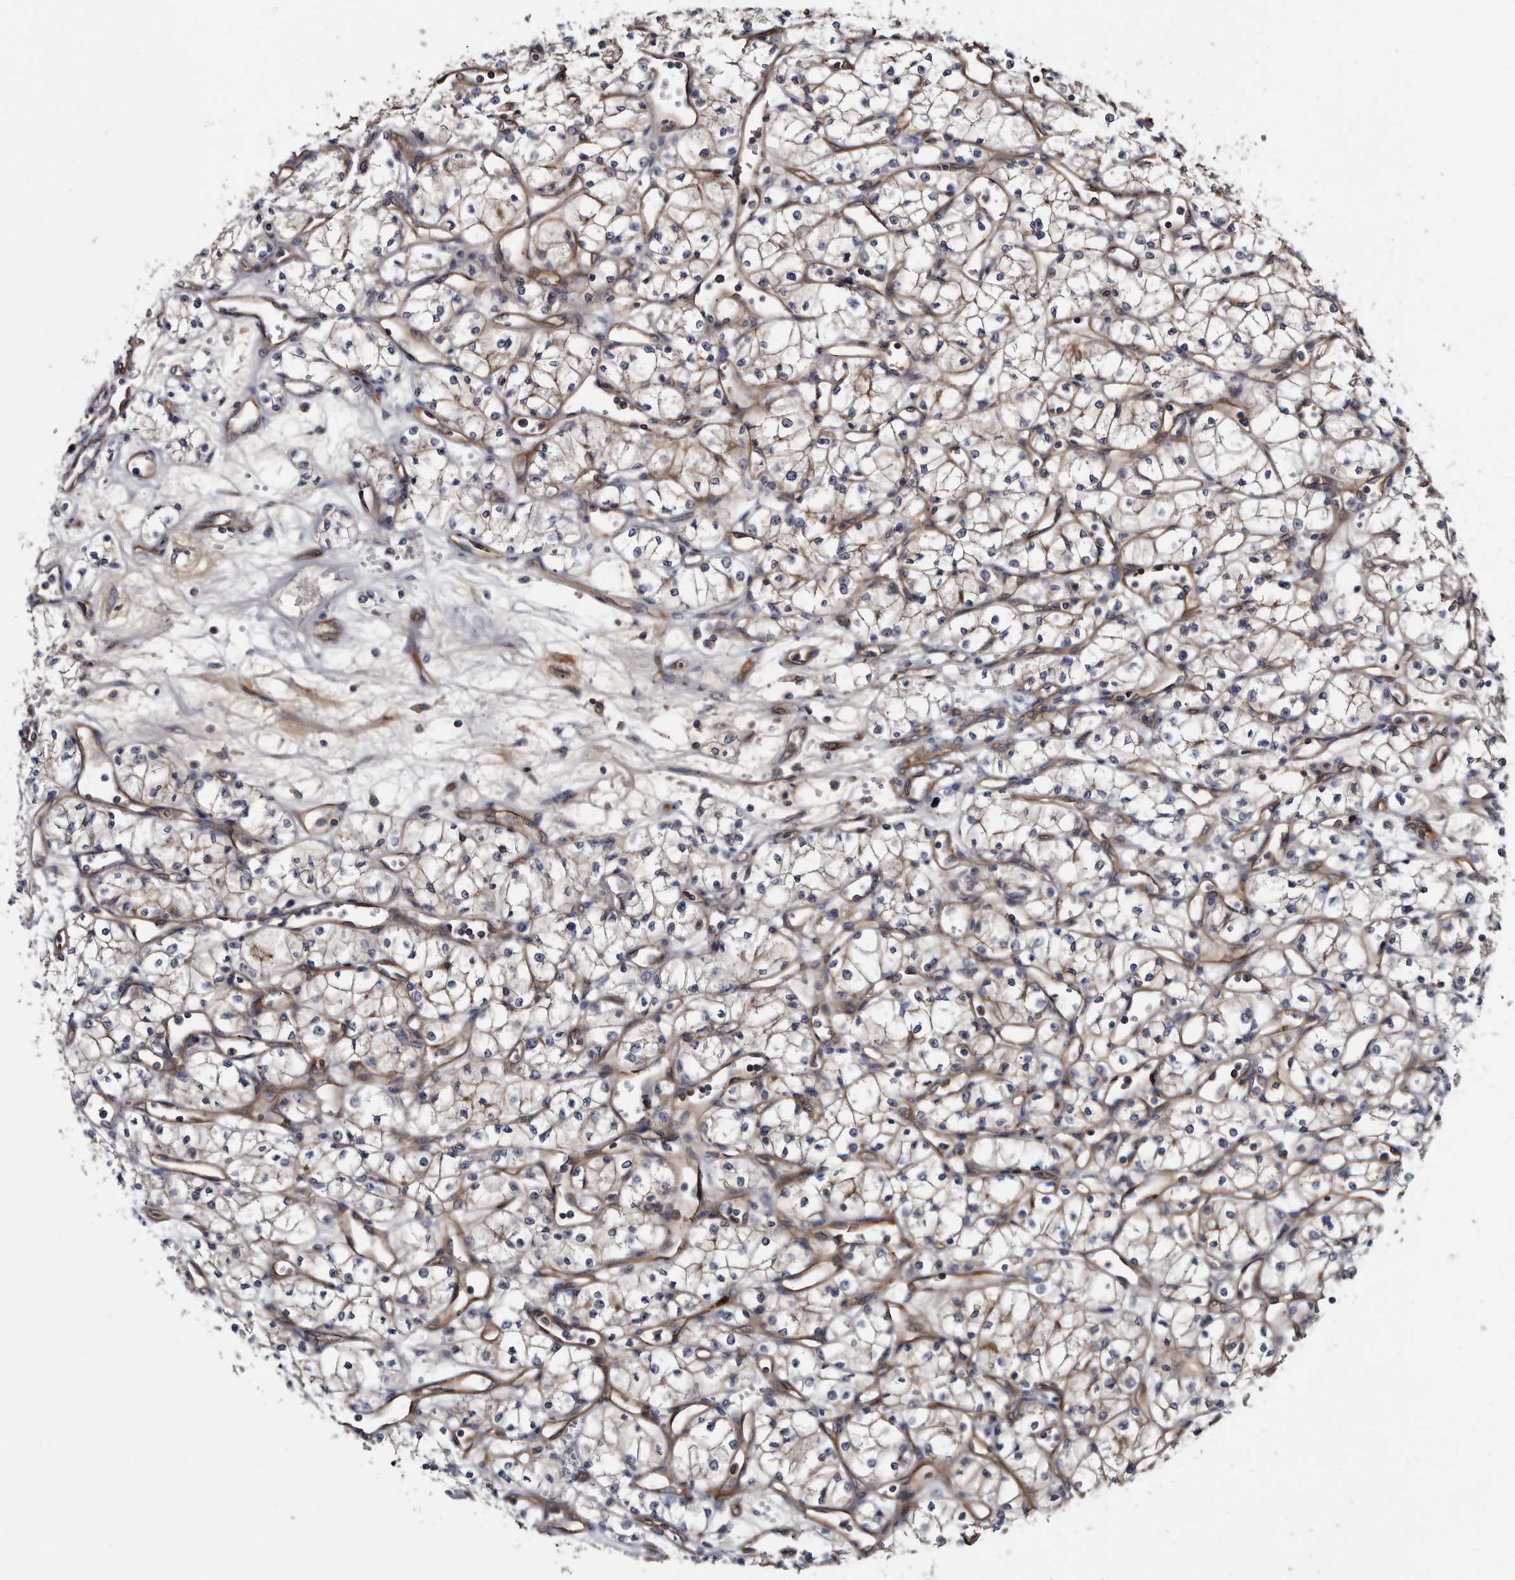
{"staining": {"intensity": "weak", "quantity": ">75%", "location": "cytoplasmic/membranous"}, "tissue": "renal cancer", "cell_type": "Tumor cells", "image_type": "cancer", "snomed": [{"axis": "morphology", "description": "Adenocarcinoma, NOS"}, {"axis": "topography", "description": "Kidney"}], "caption": "Immunohistochemistry micrograph of neoplastic tissue: human renal cancer stained using immunohistochemistry (IHC) shows low levels of weak protein expression localized specifically in the cytoplasmic/membranous of tumor cells, appearing as a cytoplasmic/membranous brown color.", "gene": "TSPAN17", "patient": {"sex": "male", "age": 59}}